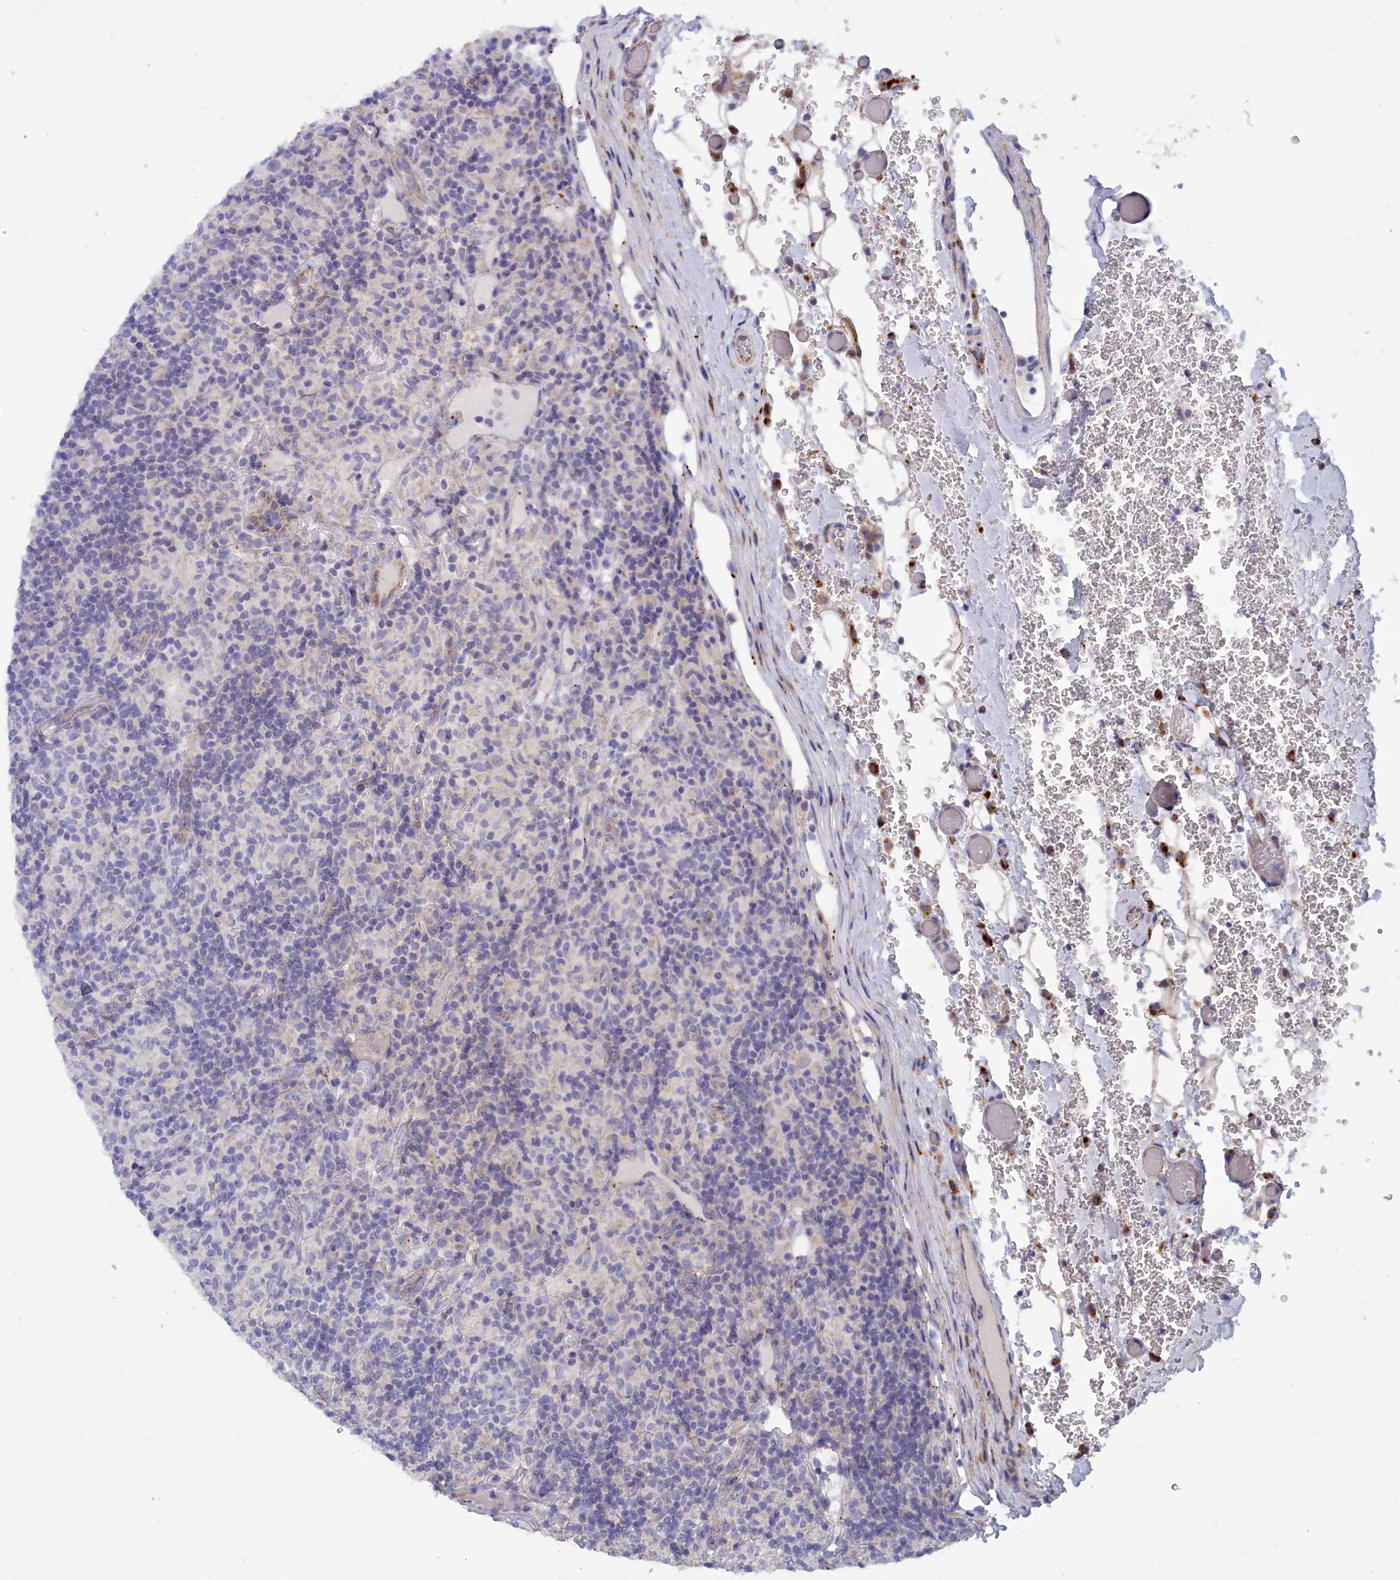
{"staining": {"intensity": "negative", "quantity": "none", "location": "none"}, "tissue": "lymphoma", "cell_type": "Tumor cells", "image_type": "cancer", "snomed": [{"axis": "morphology", "description": "Hodgkin's disease, NOS"}, {"axis": "topography", "description": "Lymph node"}], "caption": "IHC micrograph of neoplastic tissue: lymphoma stained with DAB (3,3'-diaminobenzidine) demonstrates no significant protein expression in tumor cells. (DAB (3,3'-diaminobenzidine) IHC, high magnification).", "gene": "WDR6", "patient": {"sex": "male", "age": 70}}